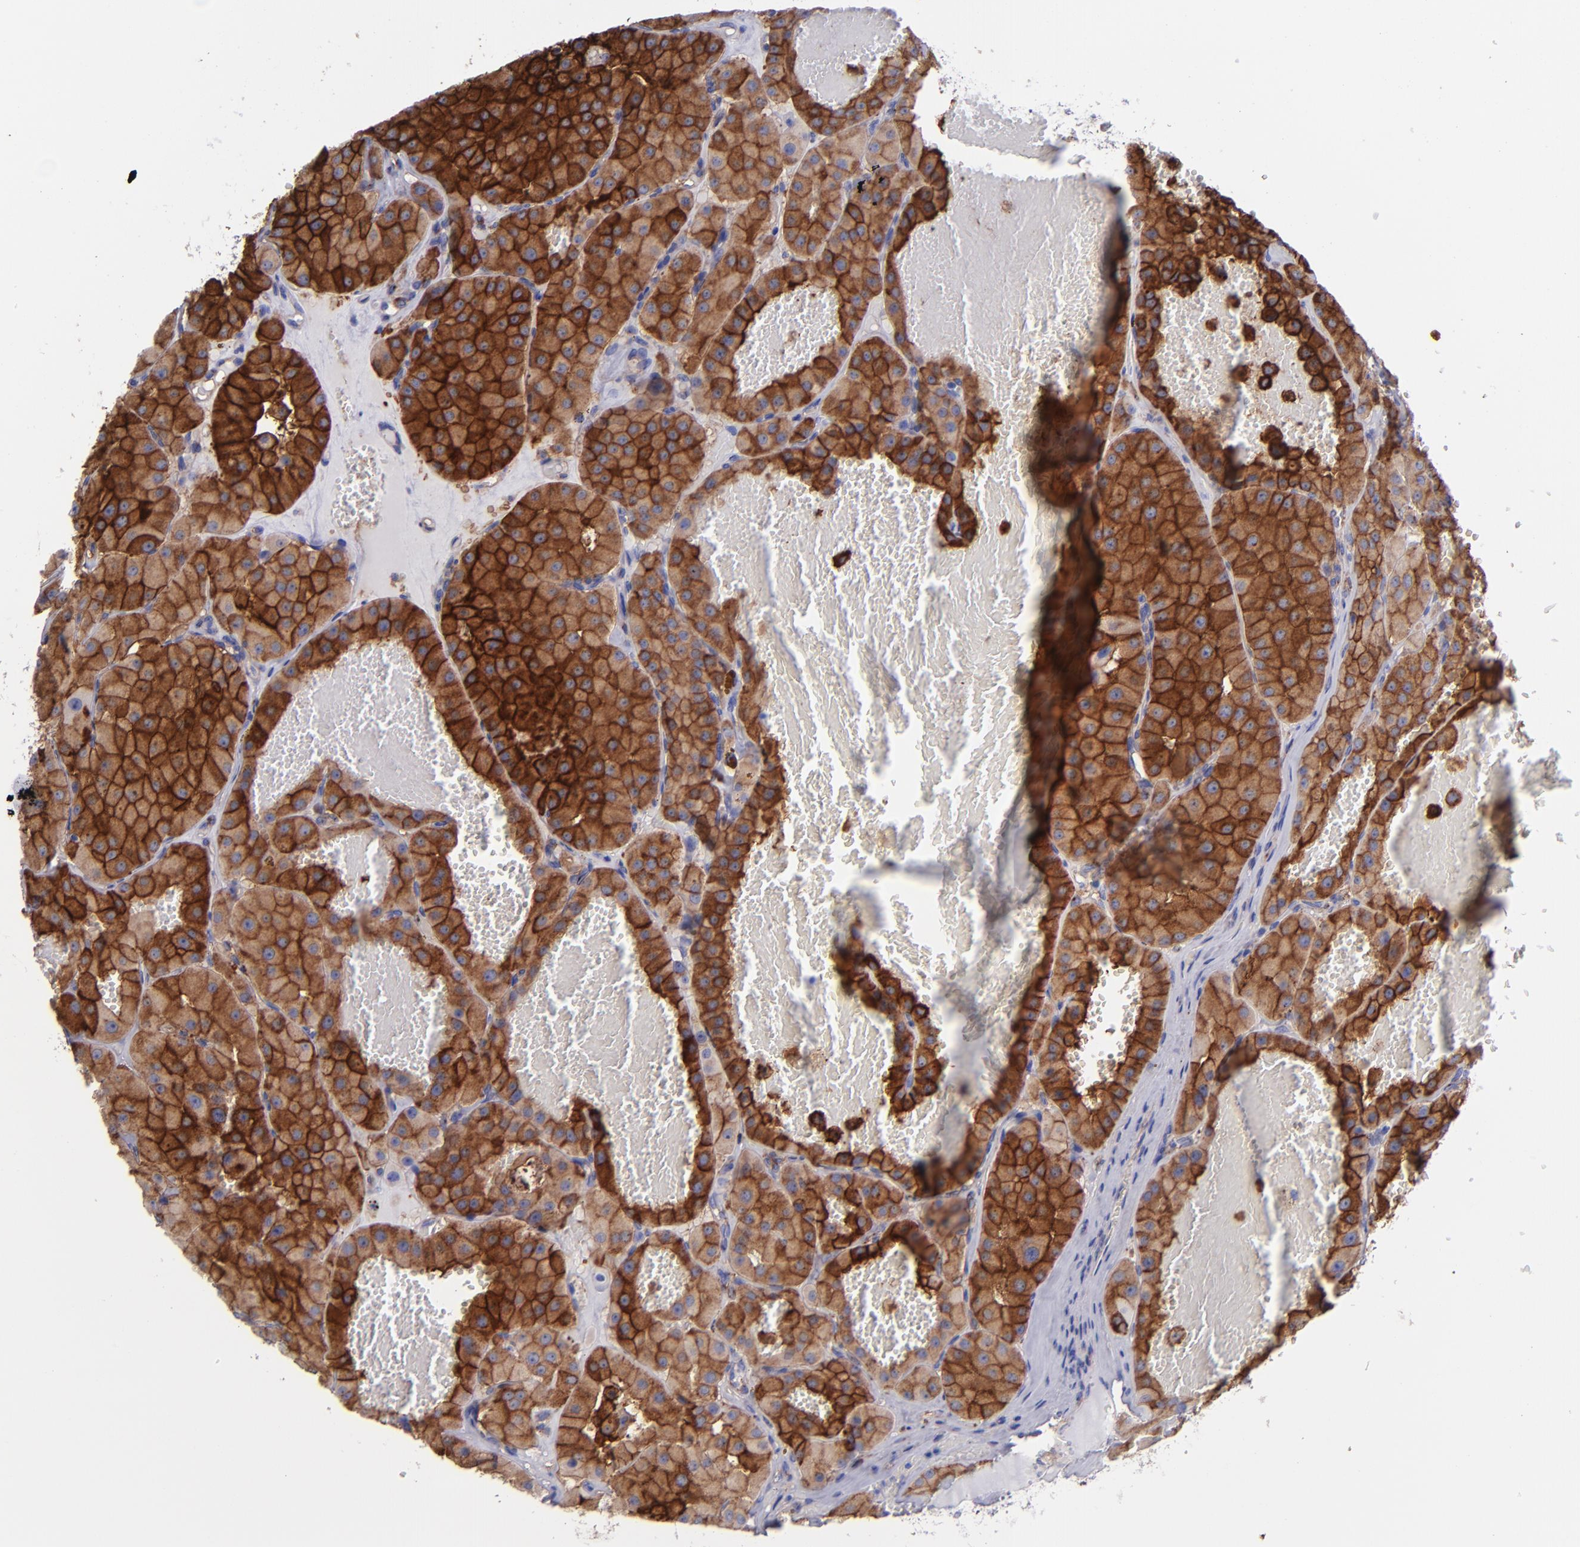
{"staining": {"intensity": "strong", "quantity": ">75%", "location": "cytoplasmic/membranous"}, "tissue": "renal cancer", "cell_type": "Tumor cells", "image_type": "cancer", "snomed": [{"axis": "morphology", "description": "Adenocarcinoma, uncertain malignant potential"}, {"axis": "topography", "description": "Kidney"}], "caption": "This is an image of IHC staining of adenocarcinoma,  uncertain malignant potential (renal), which shows strong staining in the cytoplasmic/membranous of tumor cells.", "gene": "ITGAV", "patient": {"sex": "male", "age": 63}}